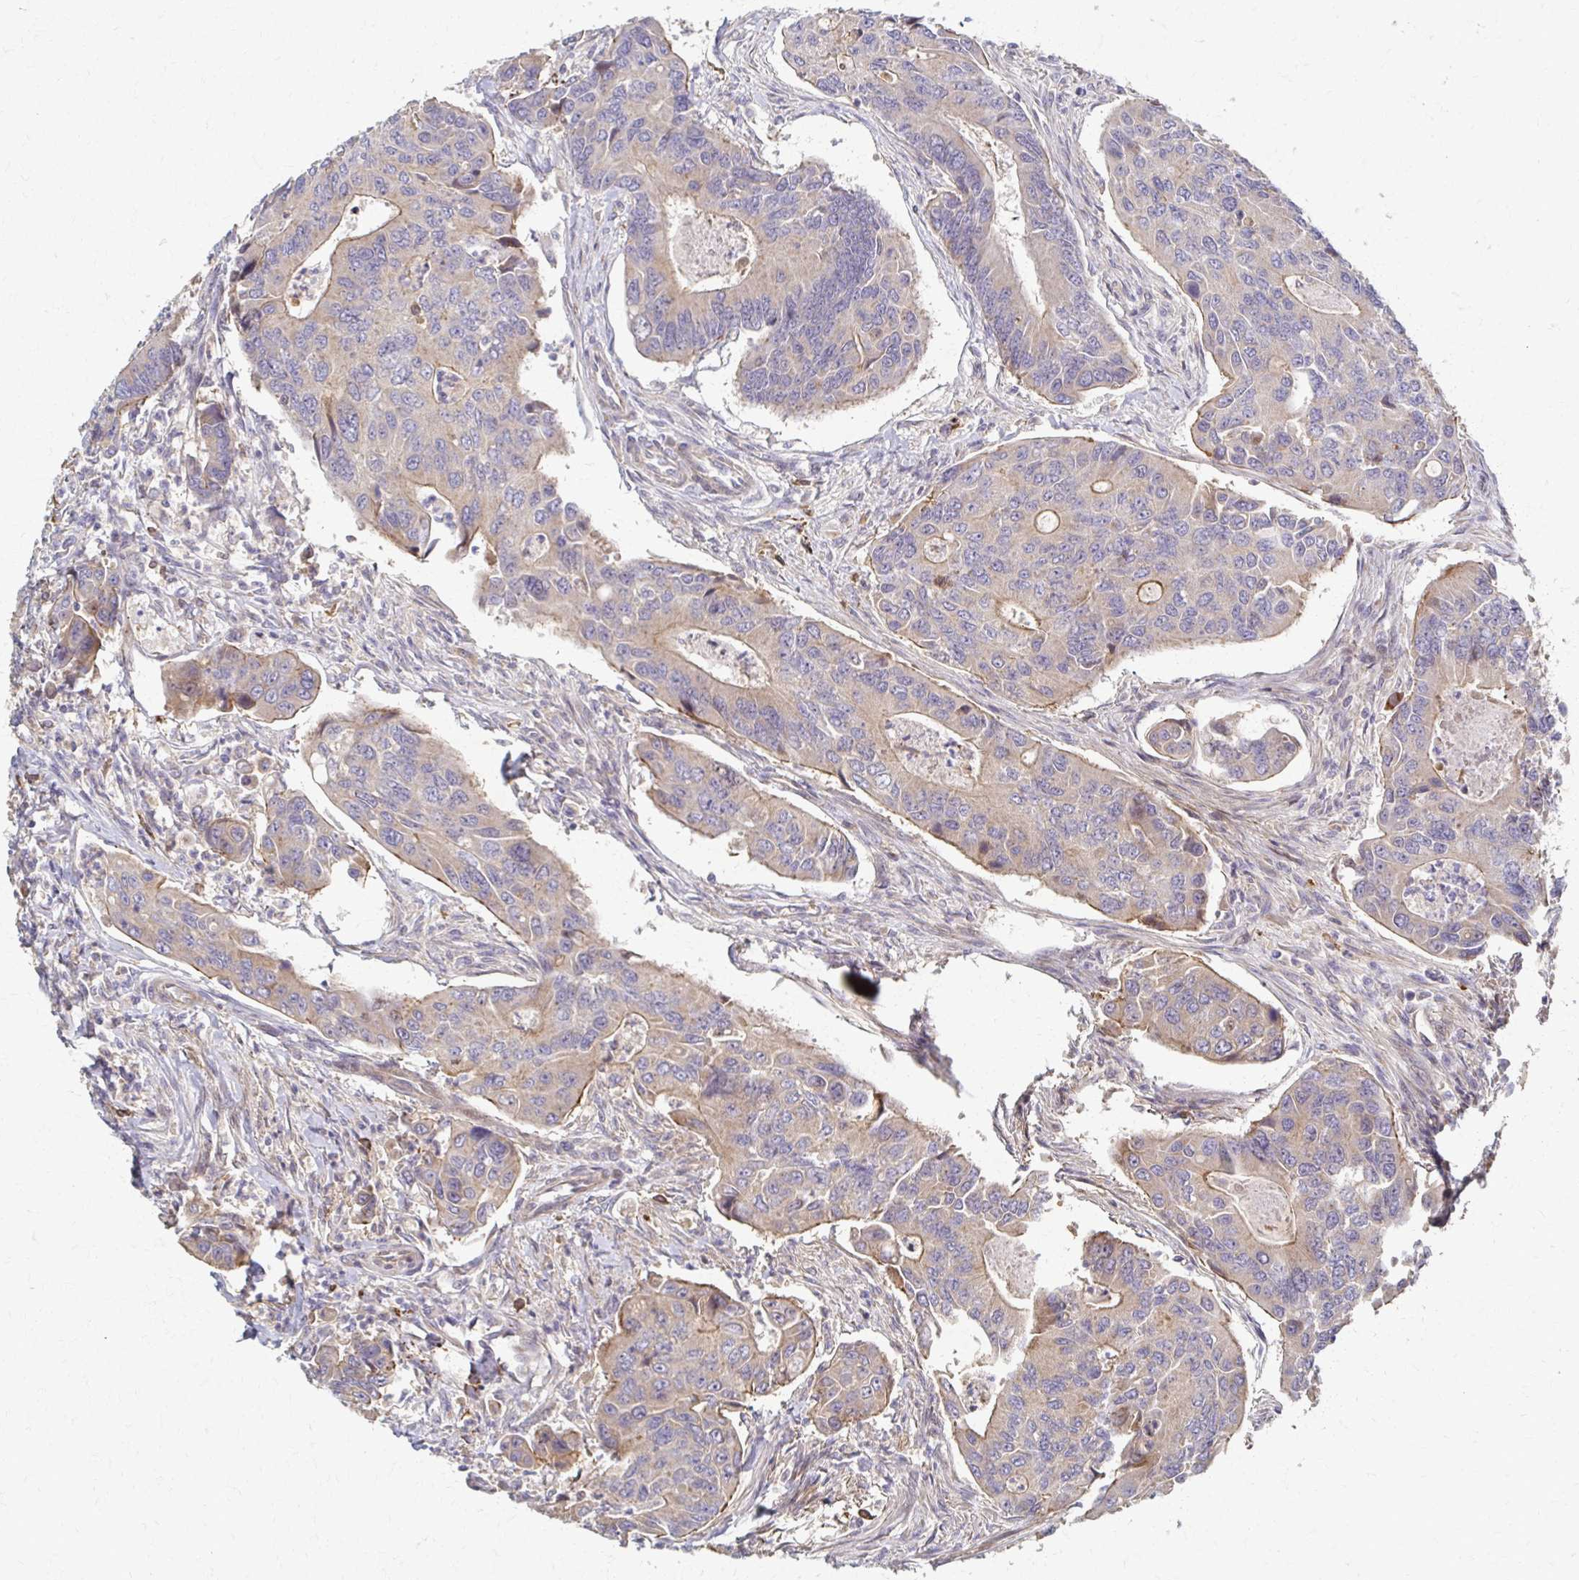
{"staining": {"intensity": "weak", "quantity": ">75%", "location": "cytoplasmic/membranous"}, "tissue": "colorectal cancer", "cell_type": "Tumor cells", "image_type": "cancer", "snomed": [{"axis": "morphology", "description": "Adenocarcinoma, NOS"}, {"axis": "topography", "description": "Colon"}], "caption": "Brown immunohistochemical staining in colorectal cancer shows weak cytoplasmic/membranous staining in approximately >75% of tumor cells.", "gene": "SKA2", "patient": {"sex": "female", "age": 67}}